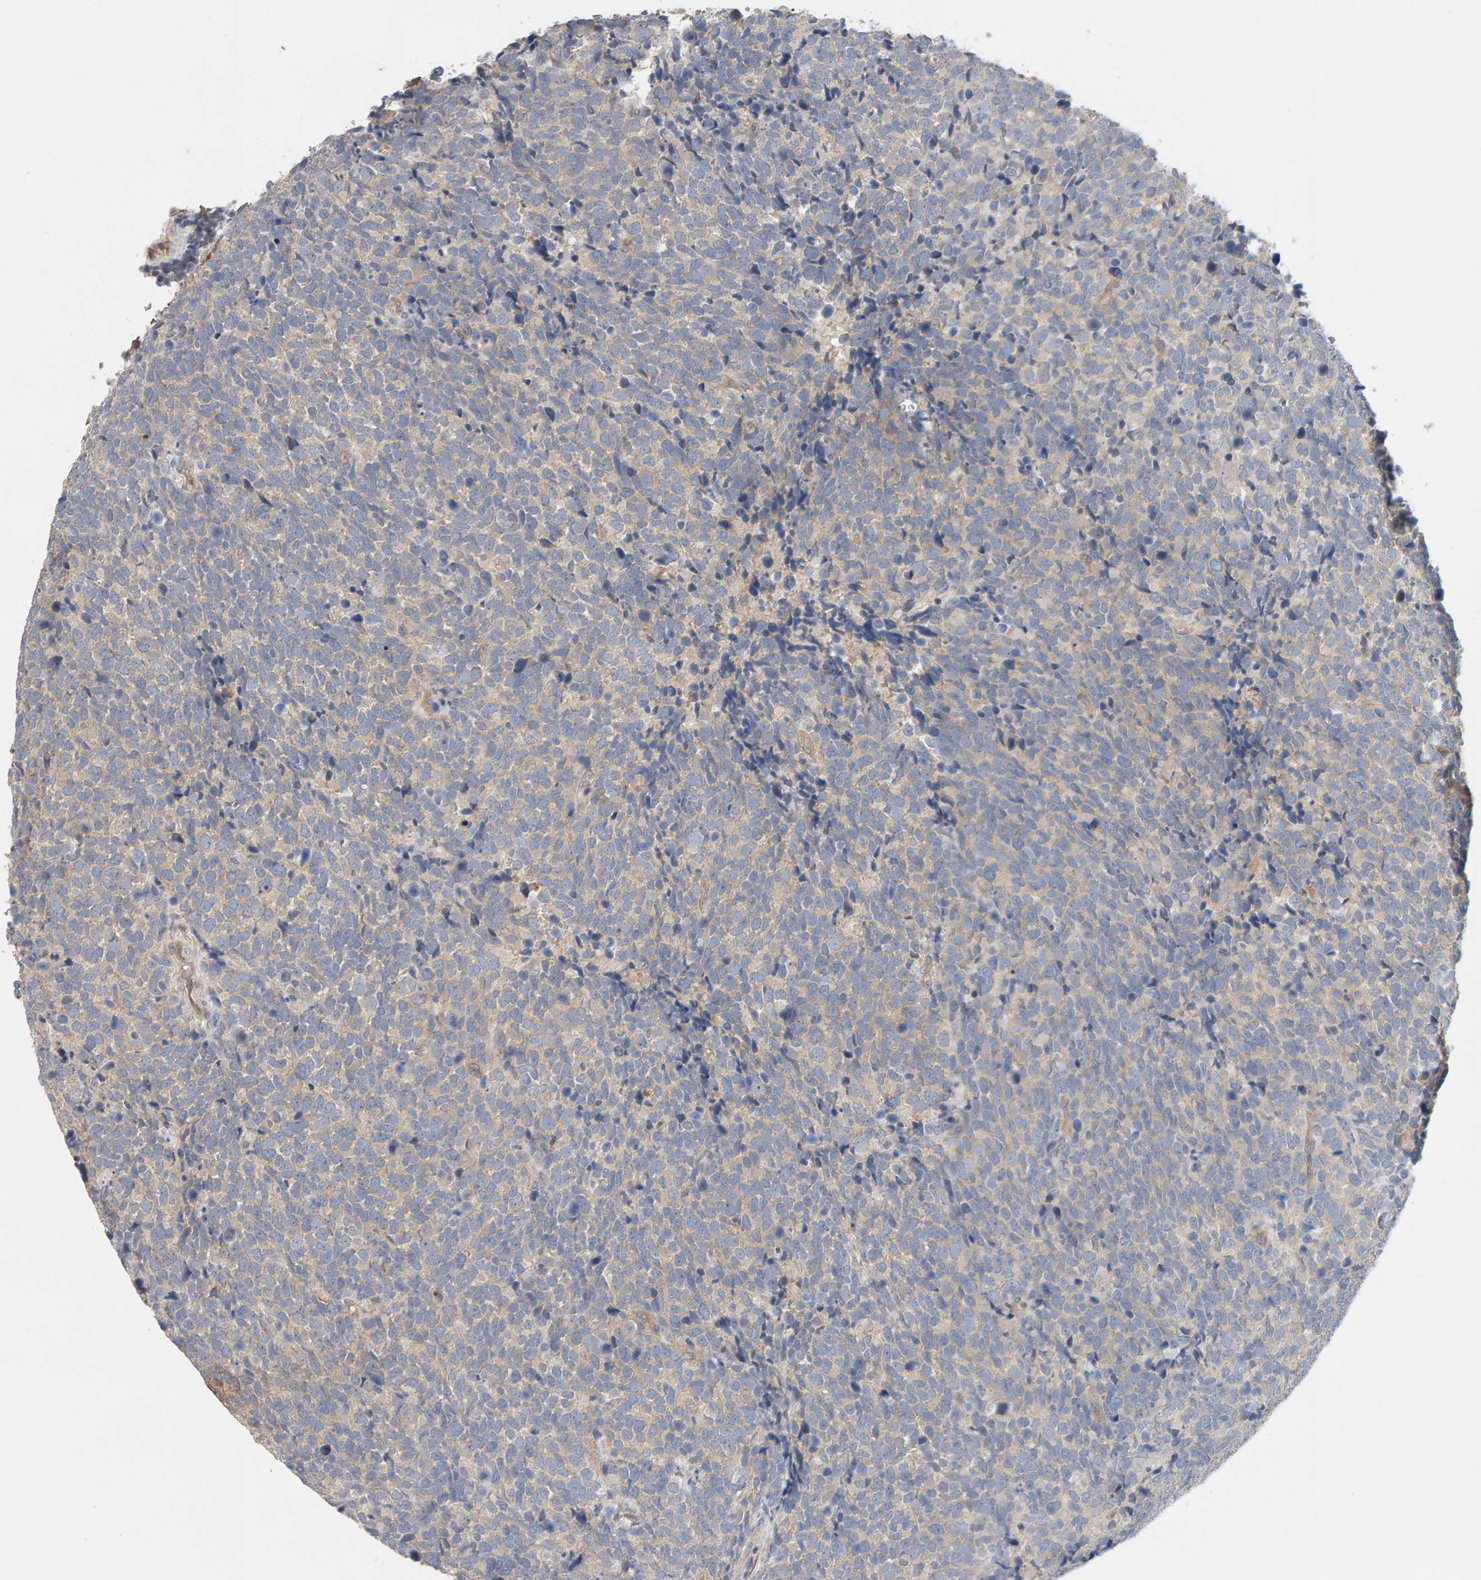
{"staining": {"intensity": "weak", "quantity": "25%-75%", "location": "cytoplasmic/membranous"}, "tissue": "urothelial cancer", "cell_type": "Tumor cells", "image_type": "cancer", "snomed": [{"axis": "morphology", "description": "Urothelial carcinoma, High grade"}, {"axis": "topography", "description": "Urinary bladder"}], "caption": "Immunohistochemistry photomicrograph of neoplastic tissue: high-grade urothelial carcinoma stained using IHC demonstrates low levels of weak protein expression localized specifically in the cytoplasmic/membranous of tumor cells, appearing as a cytoplasmic/membranous brown color.", "gene": "PPP1R16A", "patient": {"sex": "female", "age": 82}}